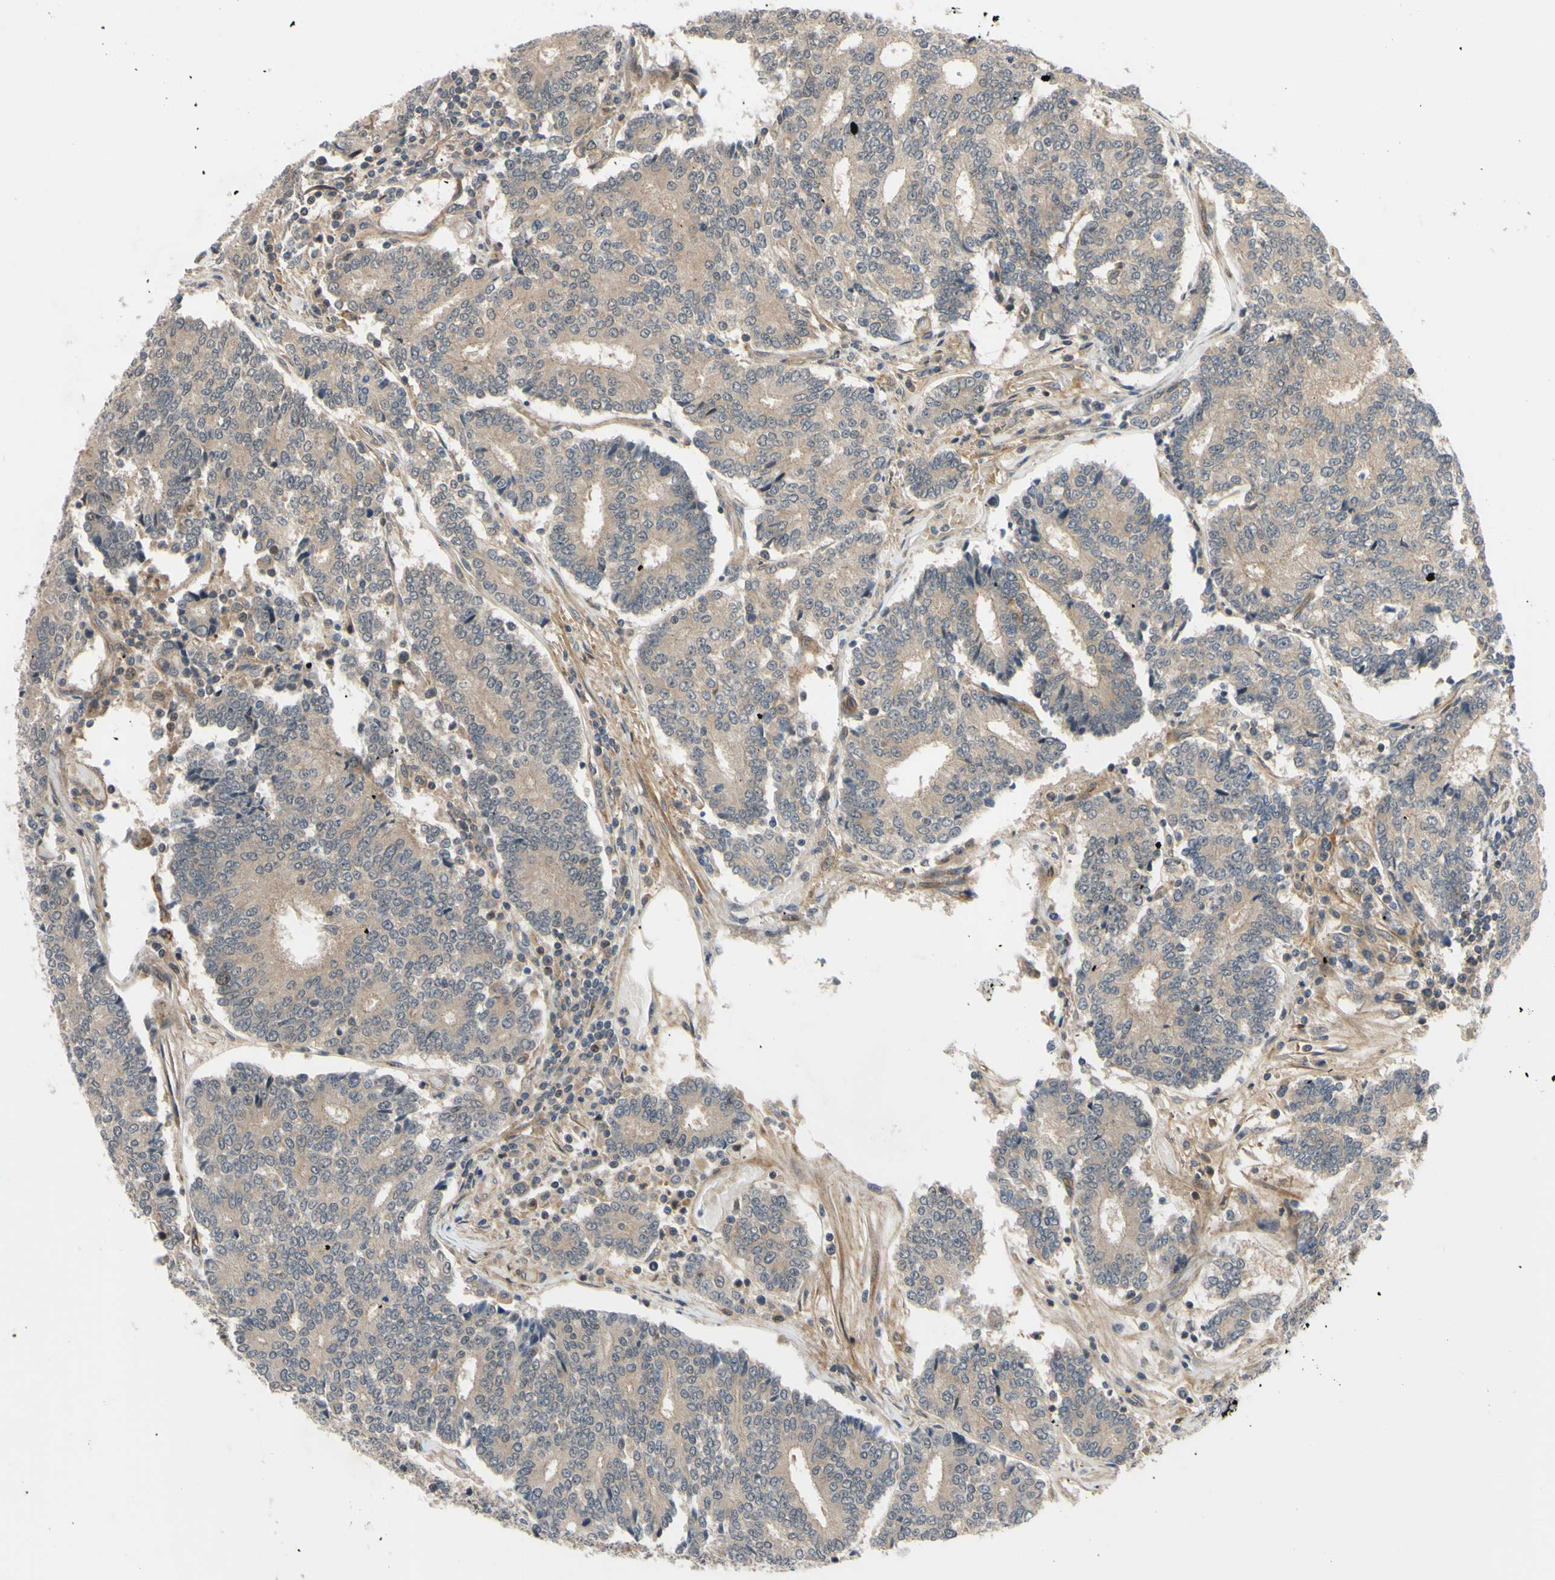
{"staining": {"intensity": "moderate", "quantity": ">75%", "location": "cytoplasmic/membranous"}, "tissue": "prostate cancer", "cell_type": "Tumor cells", "image_type": "cancer", "snomed": [{"axis": "morphology", "description": "Normal tissue, NOS"}, {"axis": "morphology", "description": "Adenocarcinoma, High grade"}, {"axis": "topography", "description": "Prostate"}, {"axis": "topography", "description": "Seminal veicle"}], "caption": "The immunohistochemical stain labels moderate cytoplasmic/membranous staining in tumor cells of high-grade adenocarcinoma (prostate) tissue.", "gene": "COMMD9", "patient": {"sex": "male", "age": 55}}